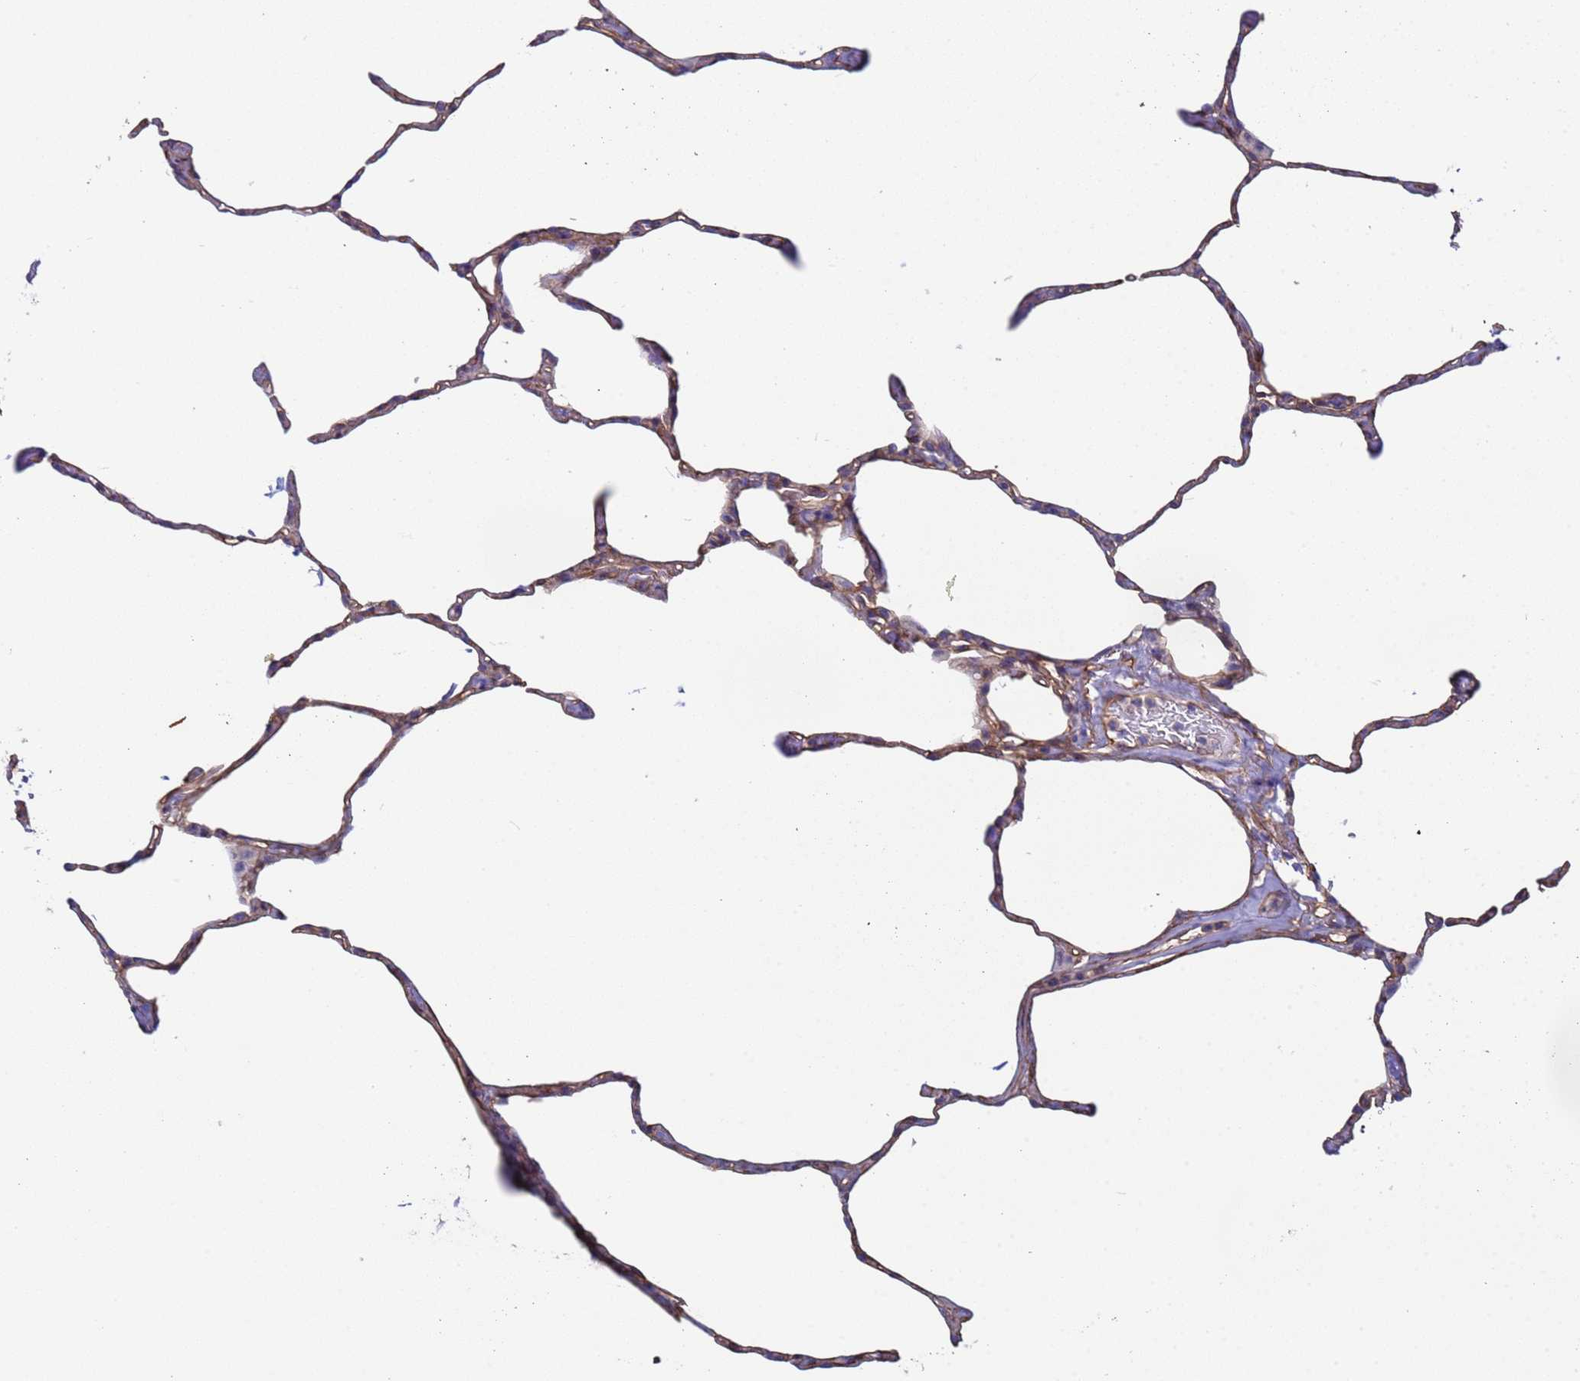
{"staining": {"intensity": "weak", "quantity": ">75%", "location": "cytoplasmic/membranous"}, "tissue": "lung", "cell_type": "Alveolar cells", "image_type": "normal", "snomed": [{"axis": "morphology", "description": "Normal tissue, NOS"}, {"axis": "topography", "description": "Lung"}], "caption": "Immunohistochemical staining of normal lung shows low levels of weak cytoplasmic/membranous positivity in approximately >75% of alveolar cells.", "gene": "ZNF248", "patient": {"sex": "male", "age": 65}}